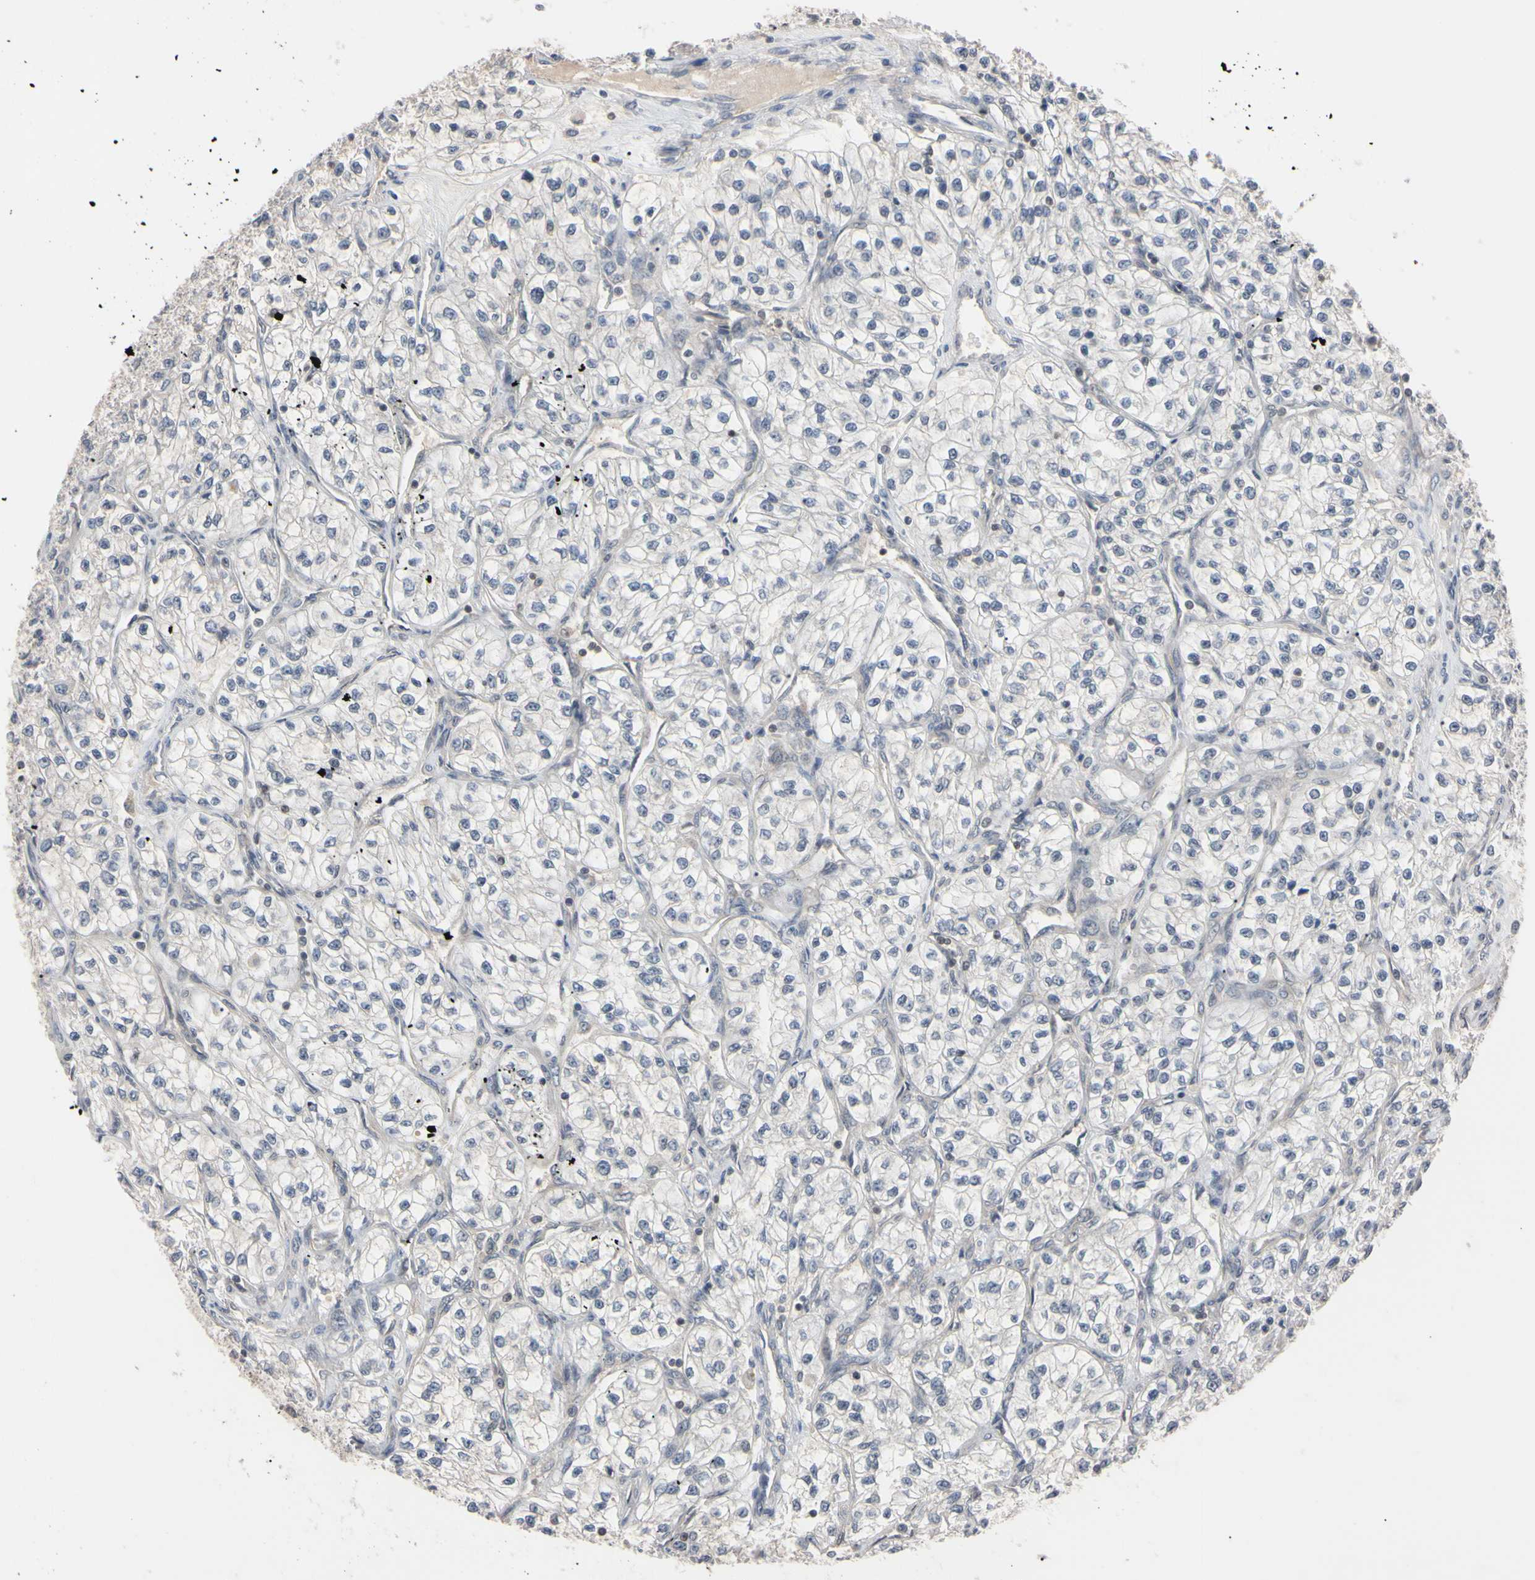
{"staining": {"intensity": "negative", "quantity": "none", "location": "none"}, "tissue": "renal cancer", "cell_type": "Tumor cells", "image_type": "cancer", "snomed": [{"axis": "morphology", "description": "Adenocarcinoma, NOS"}, {"axis": "topography", "description": "Kidney"}], "caption": "DAB immunohistochemical staining of renal adenocarcinoma exhibits no significant staining in tumor cells.", "gene": "UBE2I", "patient": {"sex": "female", "age": 57}}